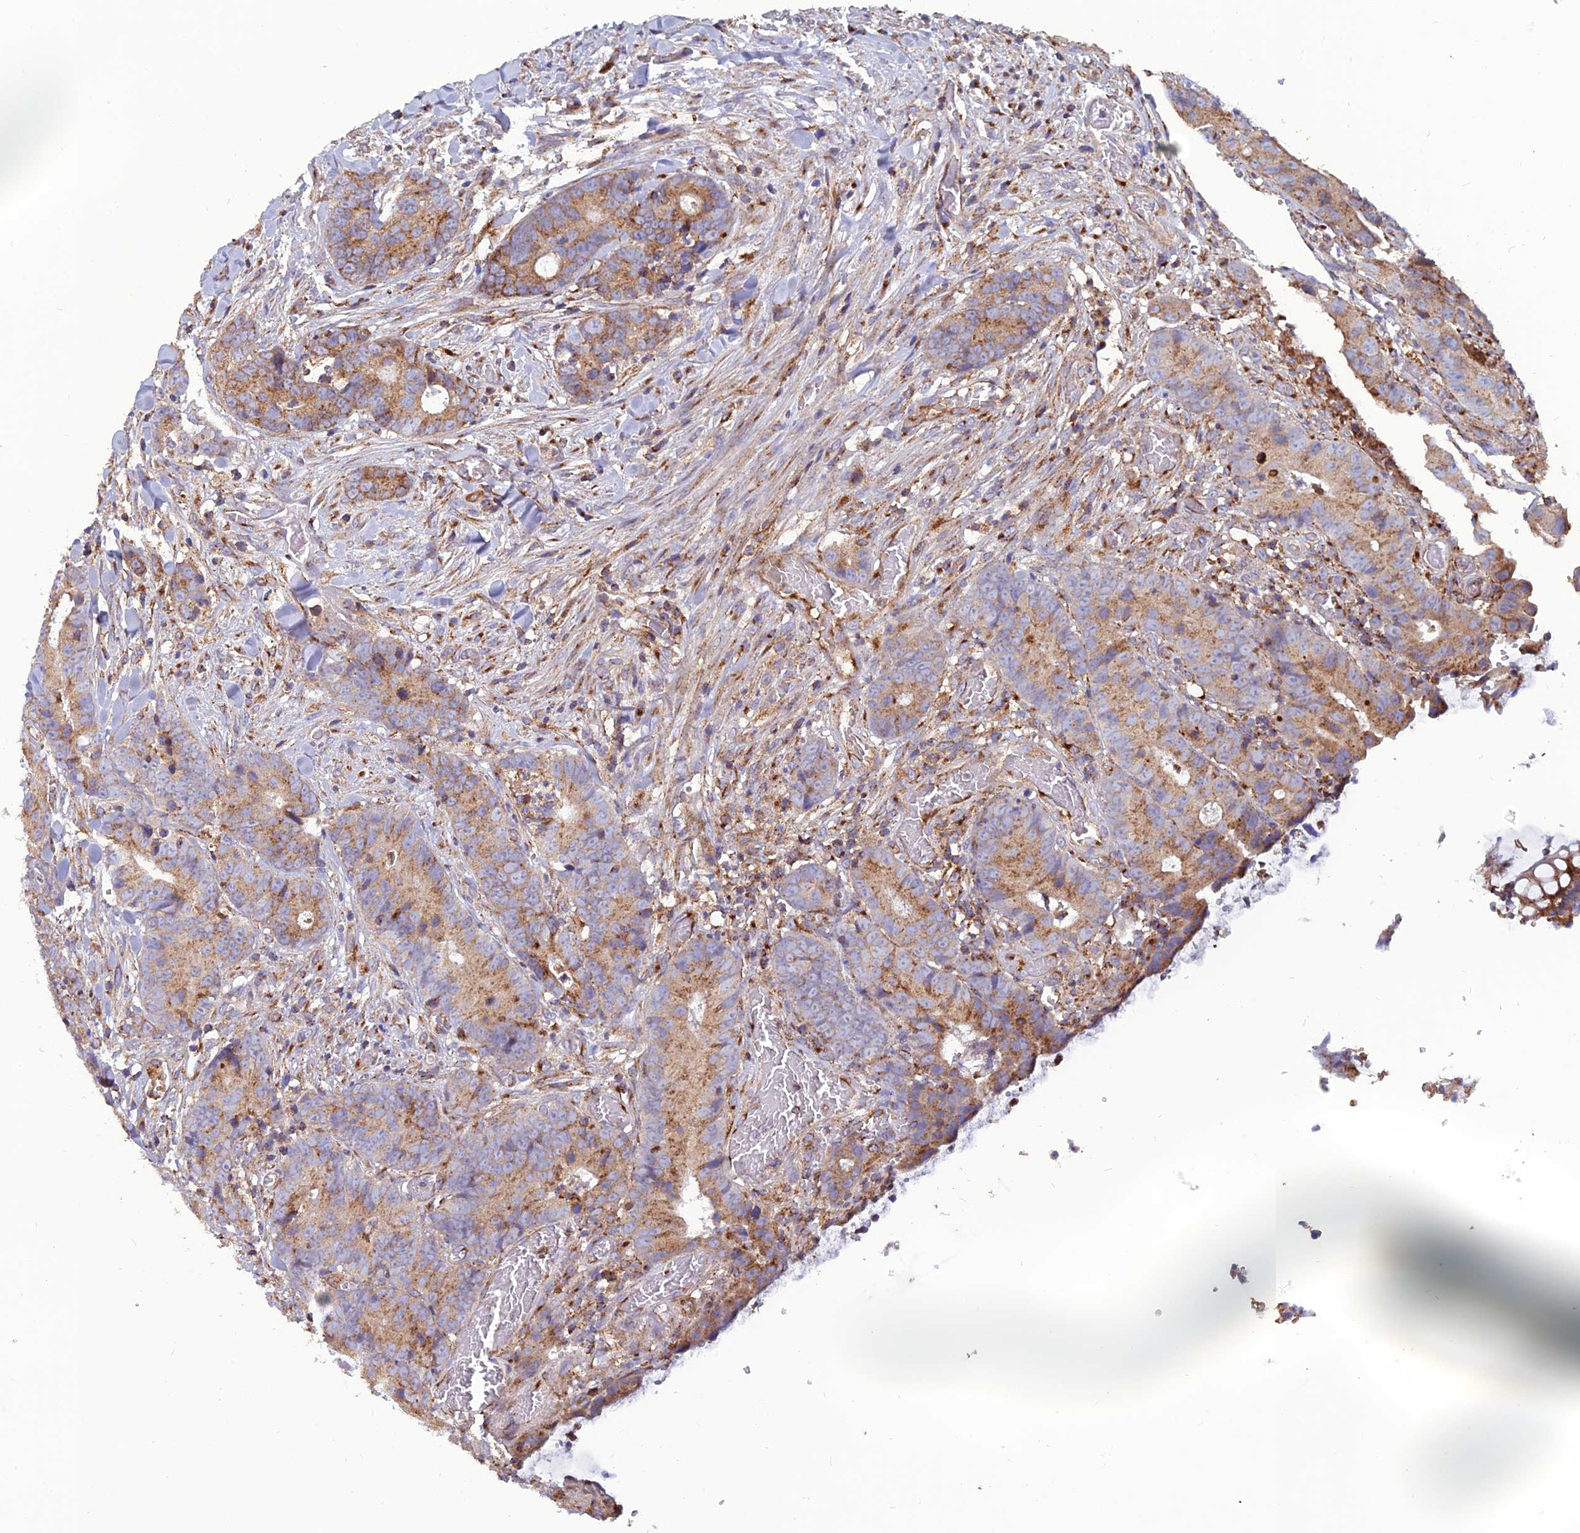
{"staining": {"intensity": "moderate", "quantity": ">75%", "location": "cytoplasmic/membranous"}, "tissue": "colorectal cancer", "cell_type": "Tumor cells", "image_type": "cancer", "snomed": [{"axis": "morphology", "description": "Adenocarcinoma, NOS"}, {"axis": "topography", "description": "Colon"}], "caption": "A brown stain shows moderate cytoplasmic/membranous positivity of a protein in colorectal cancer tumor cells.", "gene": "LNPEP", "patient": {"sex": "female", "age": 57}}